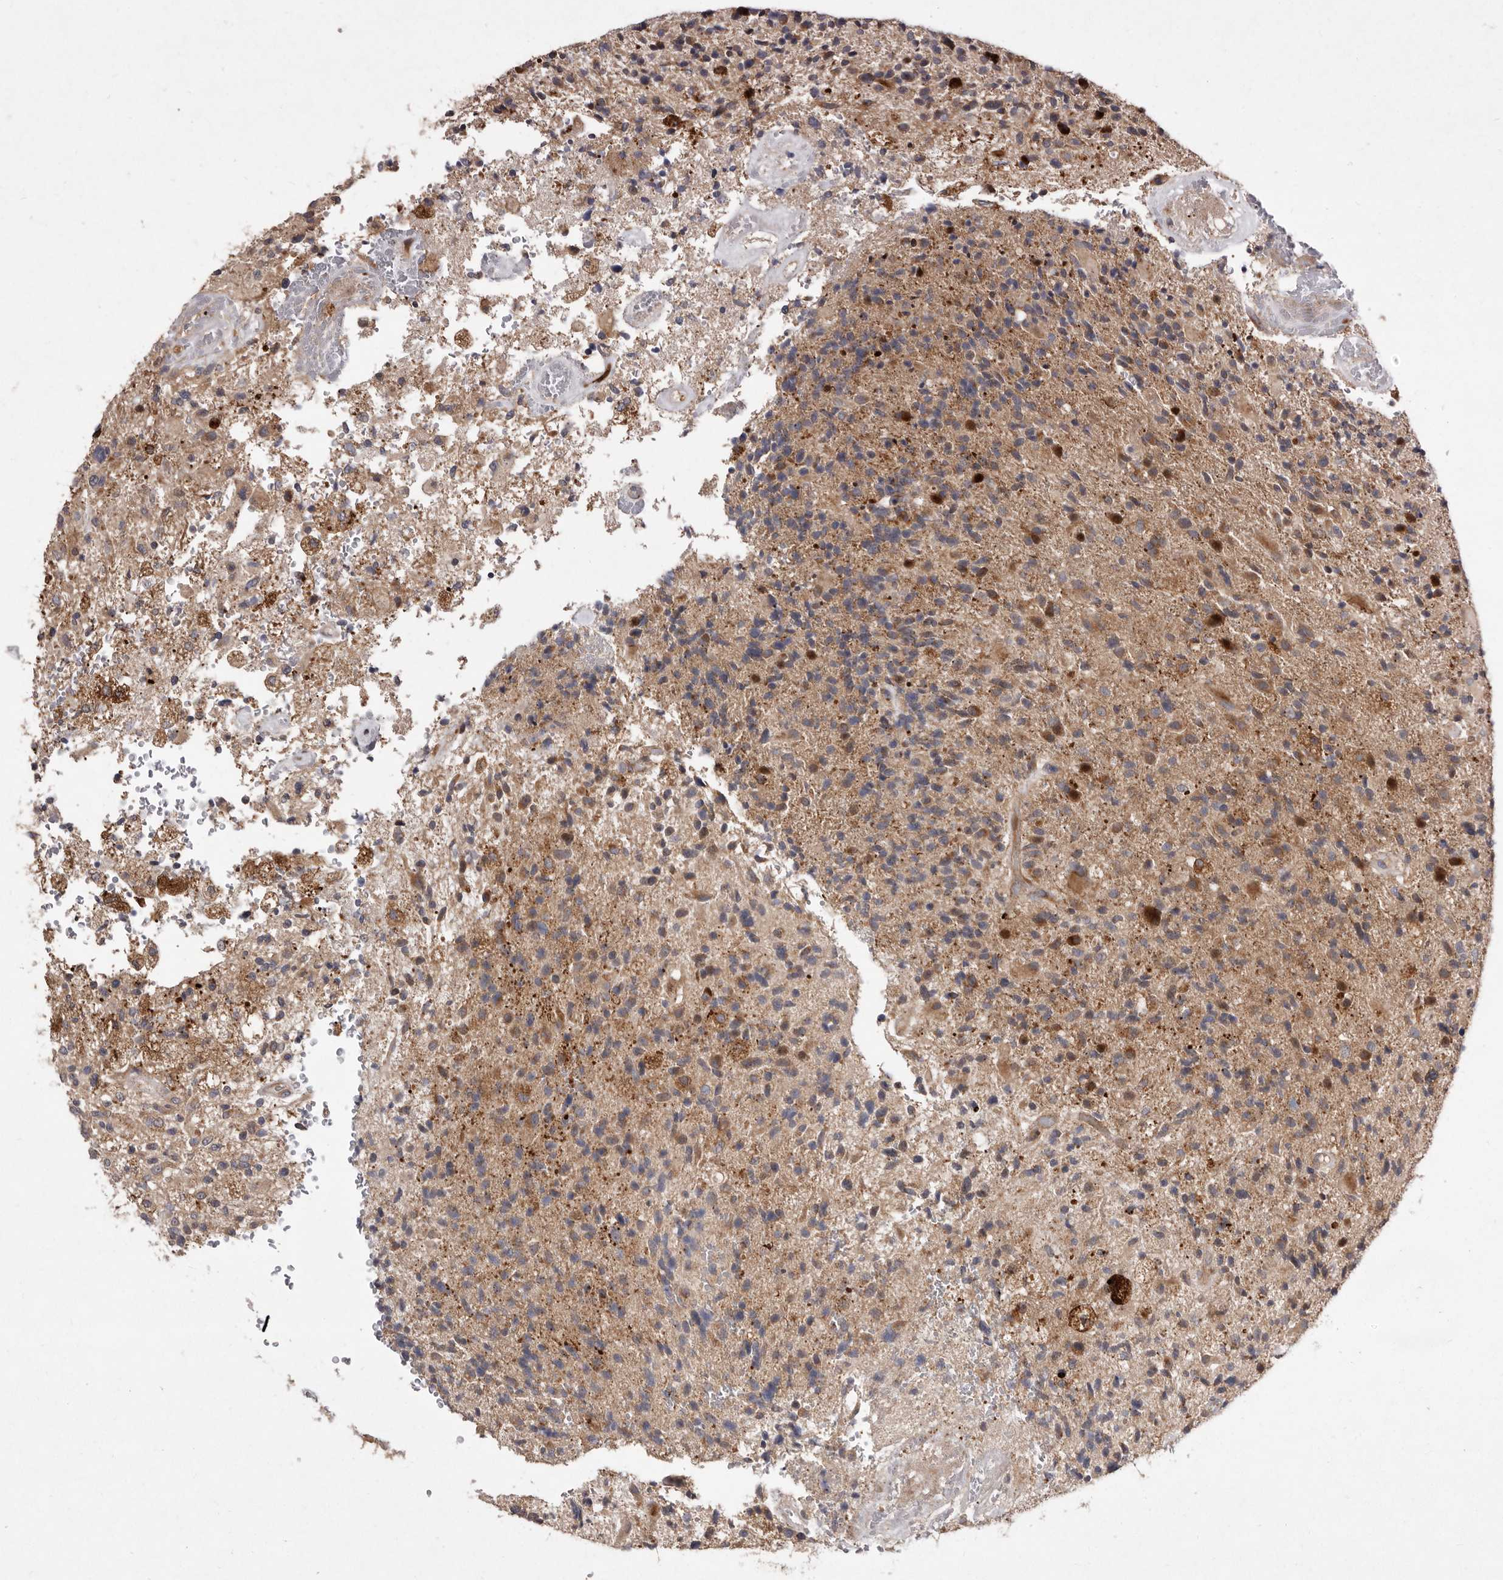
{"staining": {"intensity": "moderate", "quantity": ">75%", "location": "cytoplasmic/membranous"}, "tissue": "glioma", "cell_type": "Tumor cells", "image_type": "cancer", "snomed": [{"axis": "morphology", "description": "Glioma, malignant, High grade"}, {"axis": "topography", "description": "Brain"}], "caption": "Immunohistochemistry (IHC) image of neoplastic tissue: human high-grade glioma (malignant) stained using IHC reveals medium levels of moderate protein expression localized specifically in the cytoplasmic/membranous of tumor cells, appearing as a cytoplasmic/membranous brown color.", "gene": "FLAD1", "patient": {"sex": "male", "age": 72}}